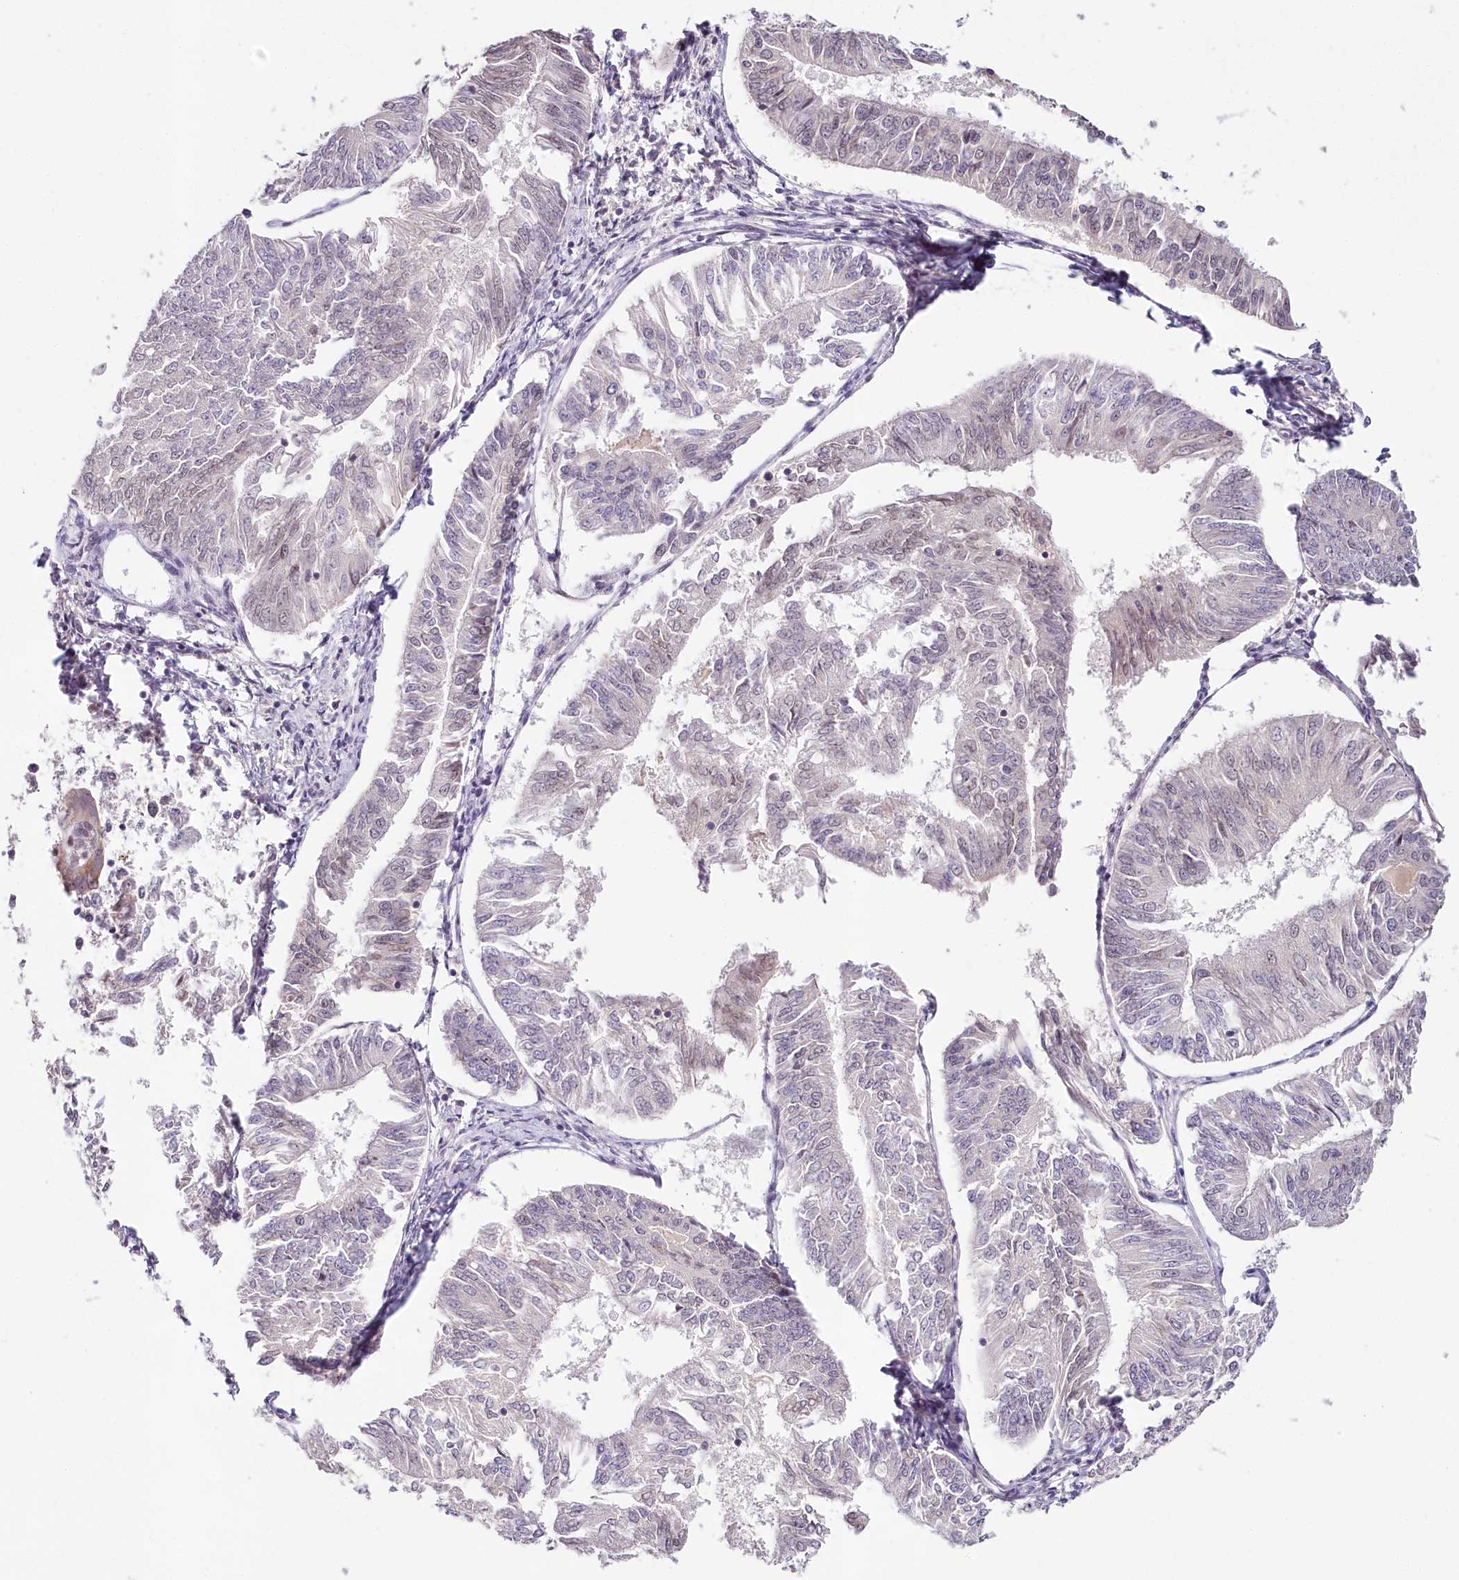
{"staining": {"intensity": "negative", "quantity": "none", "location": "none"}, "tissue": "endometrial cancer", "cell_type": "Tumor cells", "image_type": "cancer", "snomed": [{"axis": "morphology", "description": "Adenocarcinoma, NOS"}, {"axis": "topography", "description": "Endometrium"}], "caption": "Immunohistochemical staining of human adenocarcinoma (endometrial) exhibits no significant staining in tumor cells.", "gene": "HPD", "patient": {"sex": "female", "age": 58}}